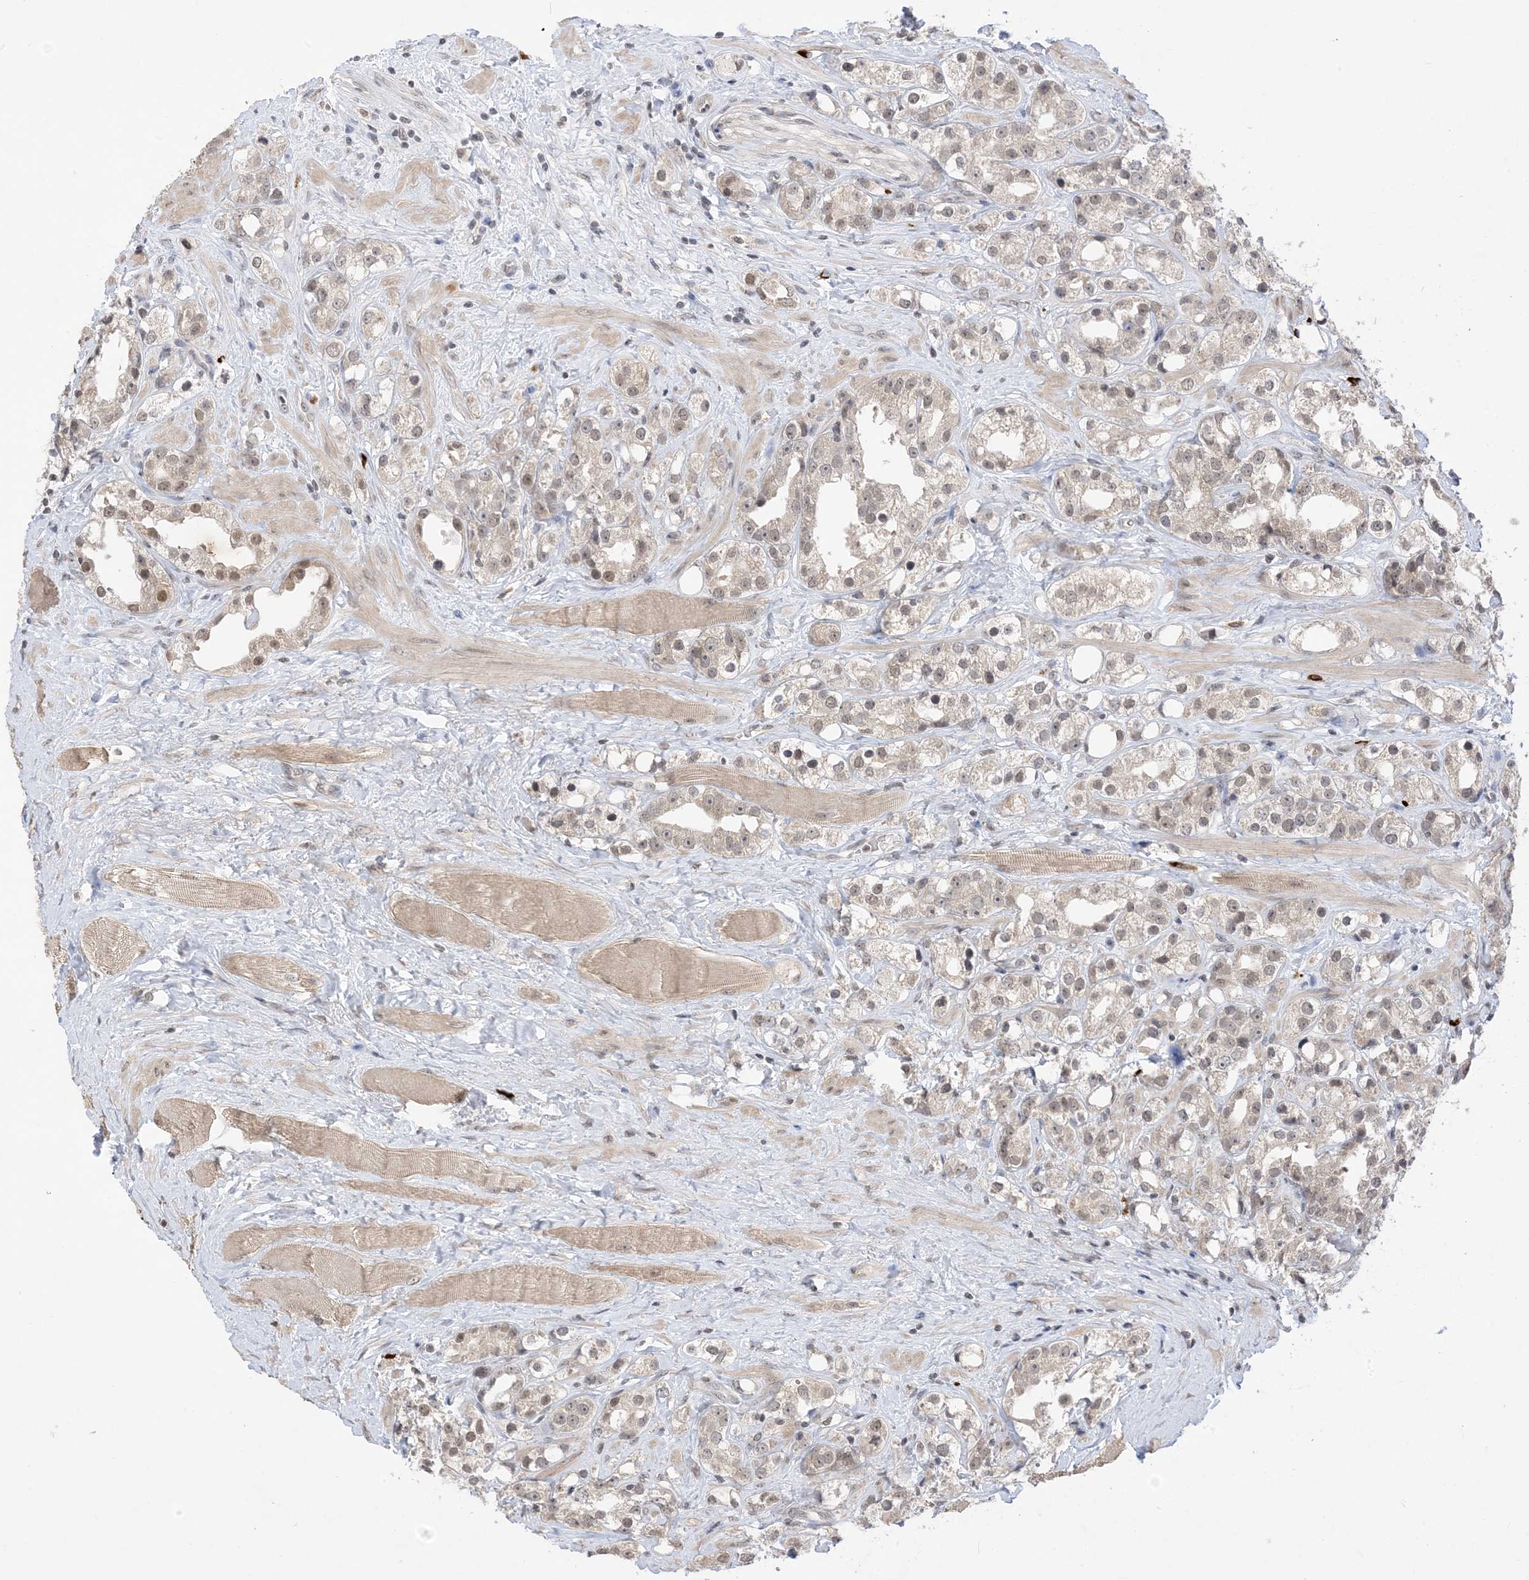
{"staining": {"intensity": "weak", "quantity": "25%-75%", "location": "nuclear"}, "tissue": "prostate cancer", "cell_type": "Tumor cells", "image_type": "cancer", "snomed": [{"axis": "morphology", "description": "Adenocarcinoma, NOS"}, {"axis": "topography", "description": "Prostate"}], "caption": "Immunohistochemistry of human prostate cancer (adenocarcinoma) exhibits low levels of weak nuclear staining in about 25%-75% of tumor cells.", "gene": "RANBP9", "patient": {"sex": "male", "age": 79}}